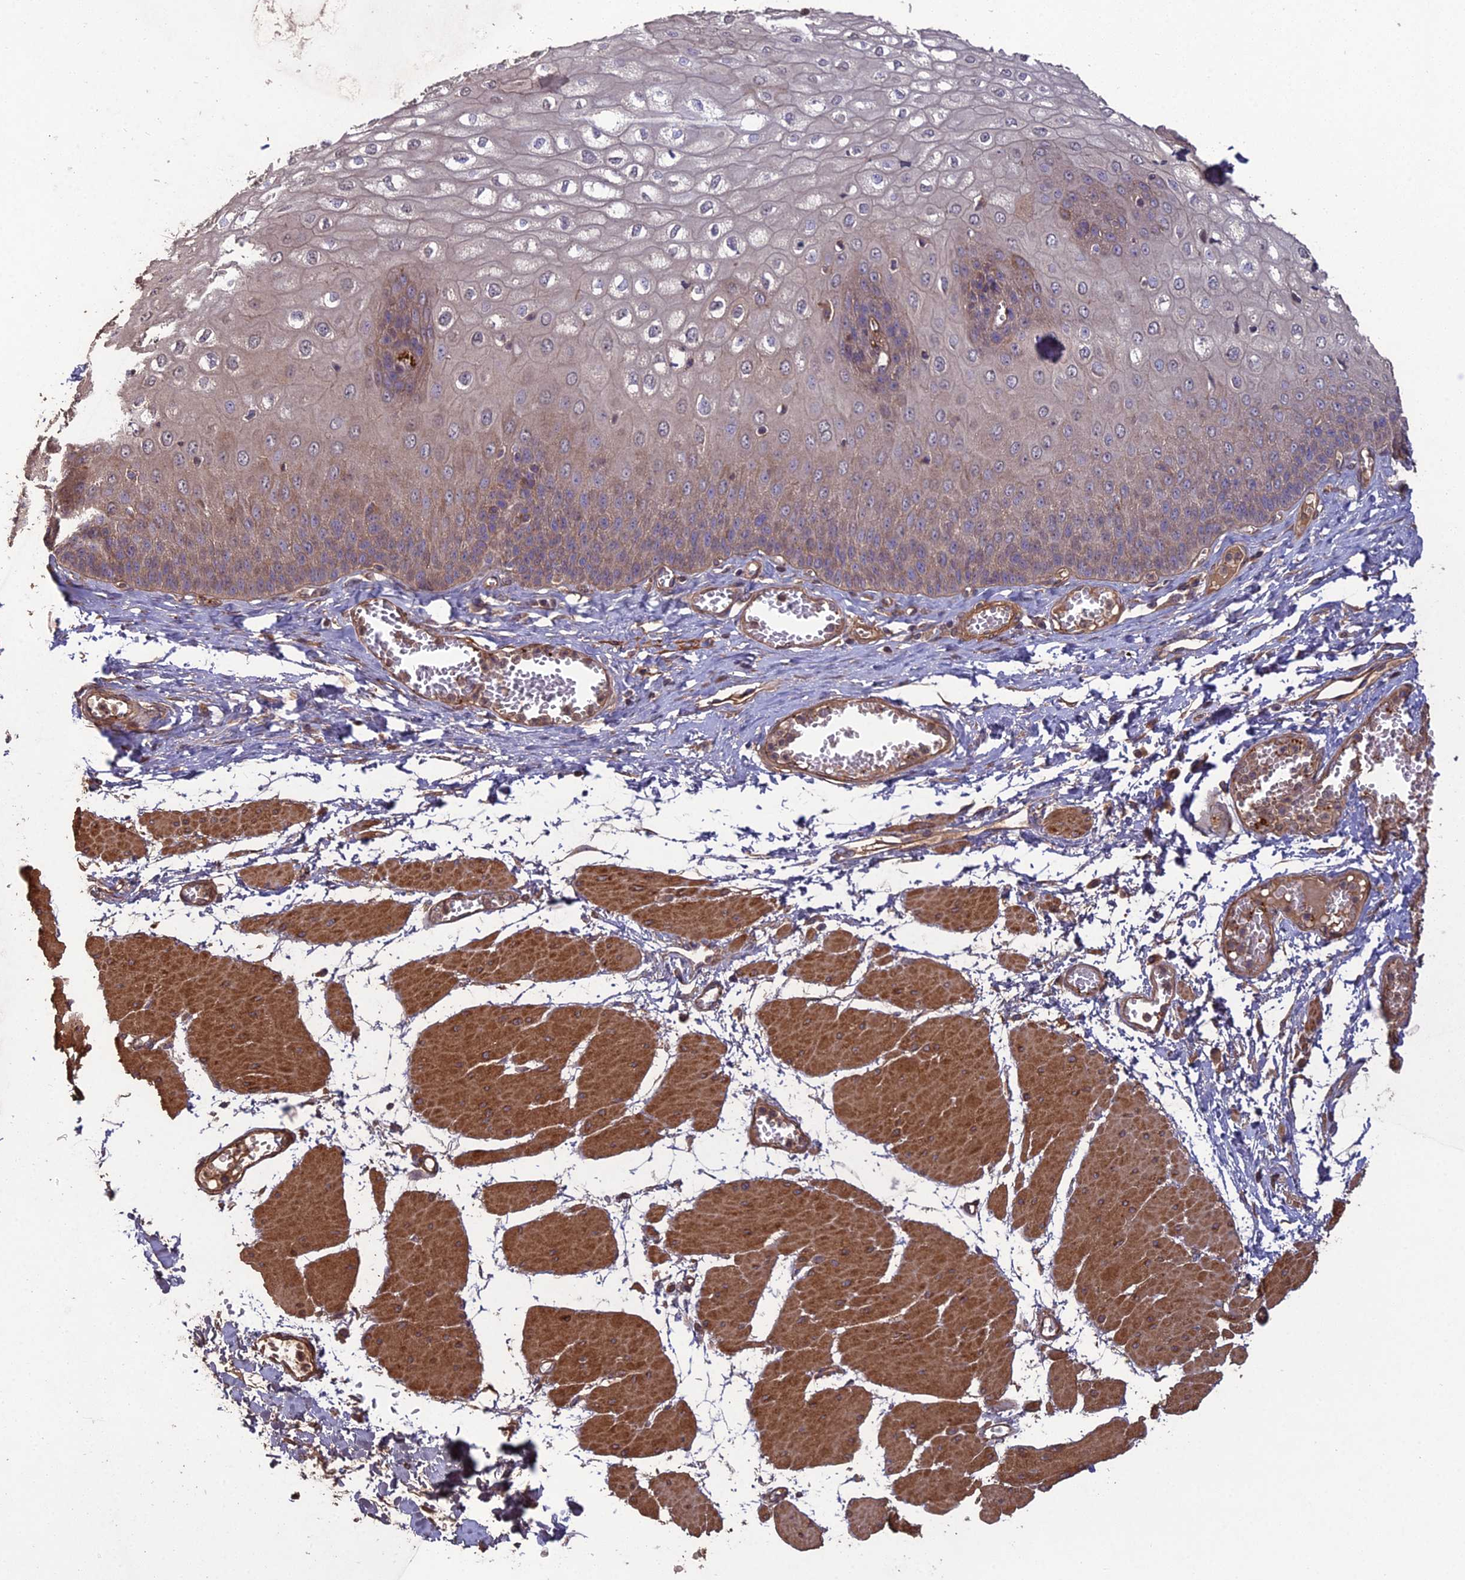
{"staining": {"intensity": "weak", "quantity": ">75%", "location": "cytoplasmic/membranous"}, "tissue": "esophagus", "cell_type": "Squamous epithelial cells", "image_type": "normal", "snomed": [{"axis": "morphology", "description": "Normal tissue, NOS"}, {"axis": "topography", "description": "Esophagus"}], "caption": "Human esophagus stained with a brown dye reveals weak cytoplasmic/membranous positive staining in approximately >75% of squamous epithelial cells.", "gene": "ATP6V0A2", "patient": {"sex": "male", "age": 60}}